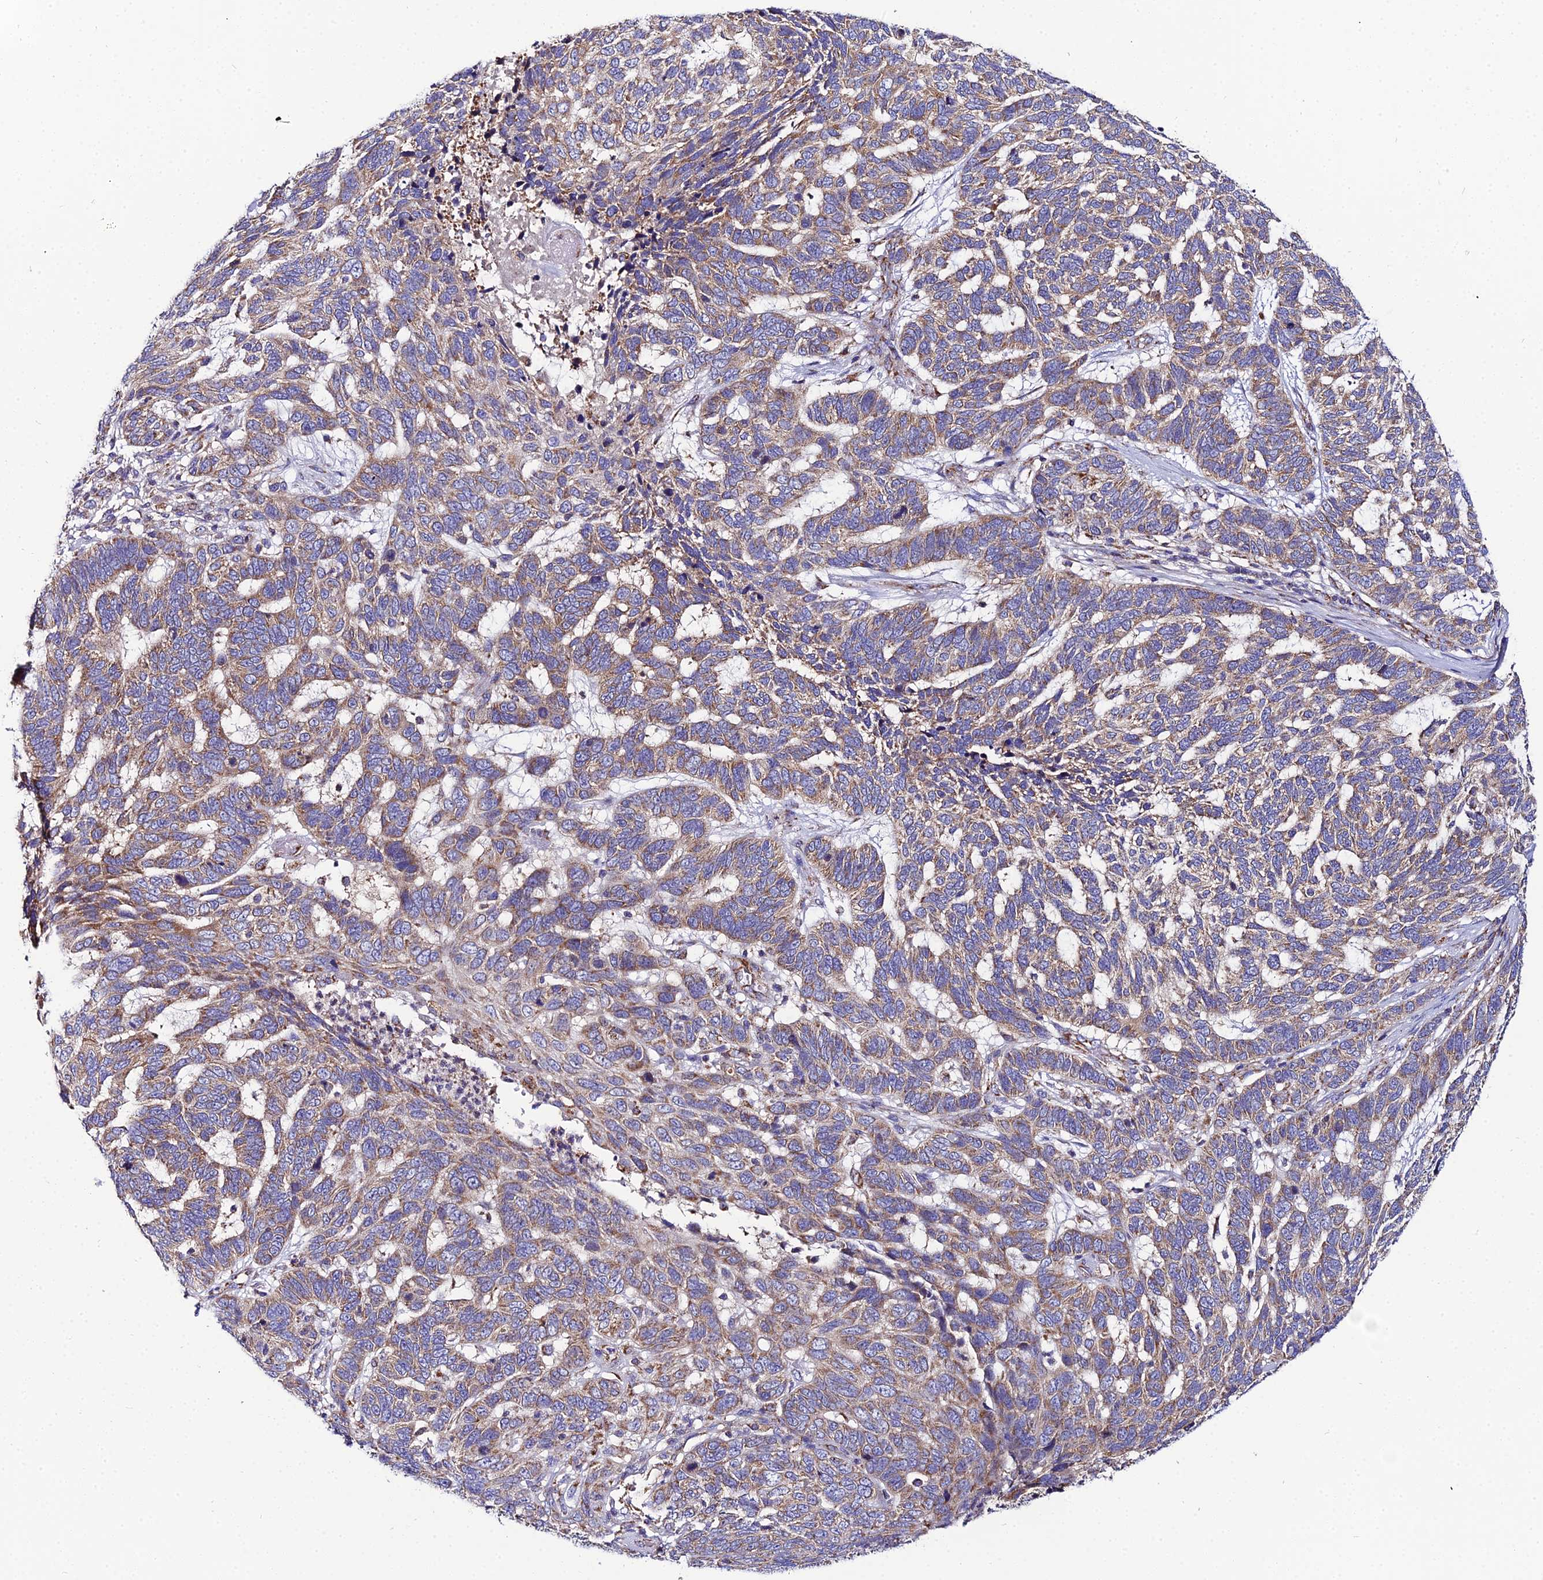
{"staining": {"intensity": "moderate", "quantity": "25%-75%", "location": "cytoplasmic/membranous"}, "tissue": "skin cancer", "cell_type": "Tumor cells", "image_type": "cancer", "snomed": [{"axis": "morphology", "description": "Basal cell carcinoma"}, {"axis": "topography", "description": "Skin"}], "caption": "Immunohistochemistry staining of skin cancer (basal cell carcinoma), which reveals medium levels of moderate cytoplasmic/membranous positivity in about 25%-75% of tumor cells indicating moderate cytoplasmic/membranous protein staining. The staining was performed using DAB (3,3'-diaminobenzidine) (brown) for protein detection and nuclei were counterstained in hematoxylin (blue).", "gene": "NIPSNAP3A", "patient": {"sex": "female", "age": 65}}